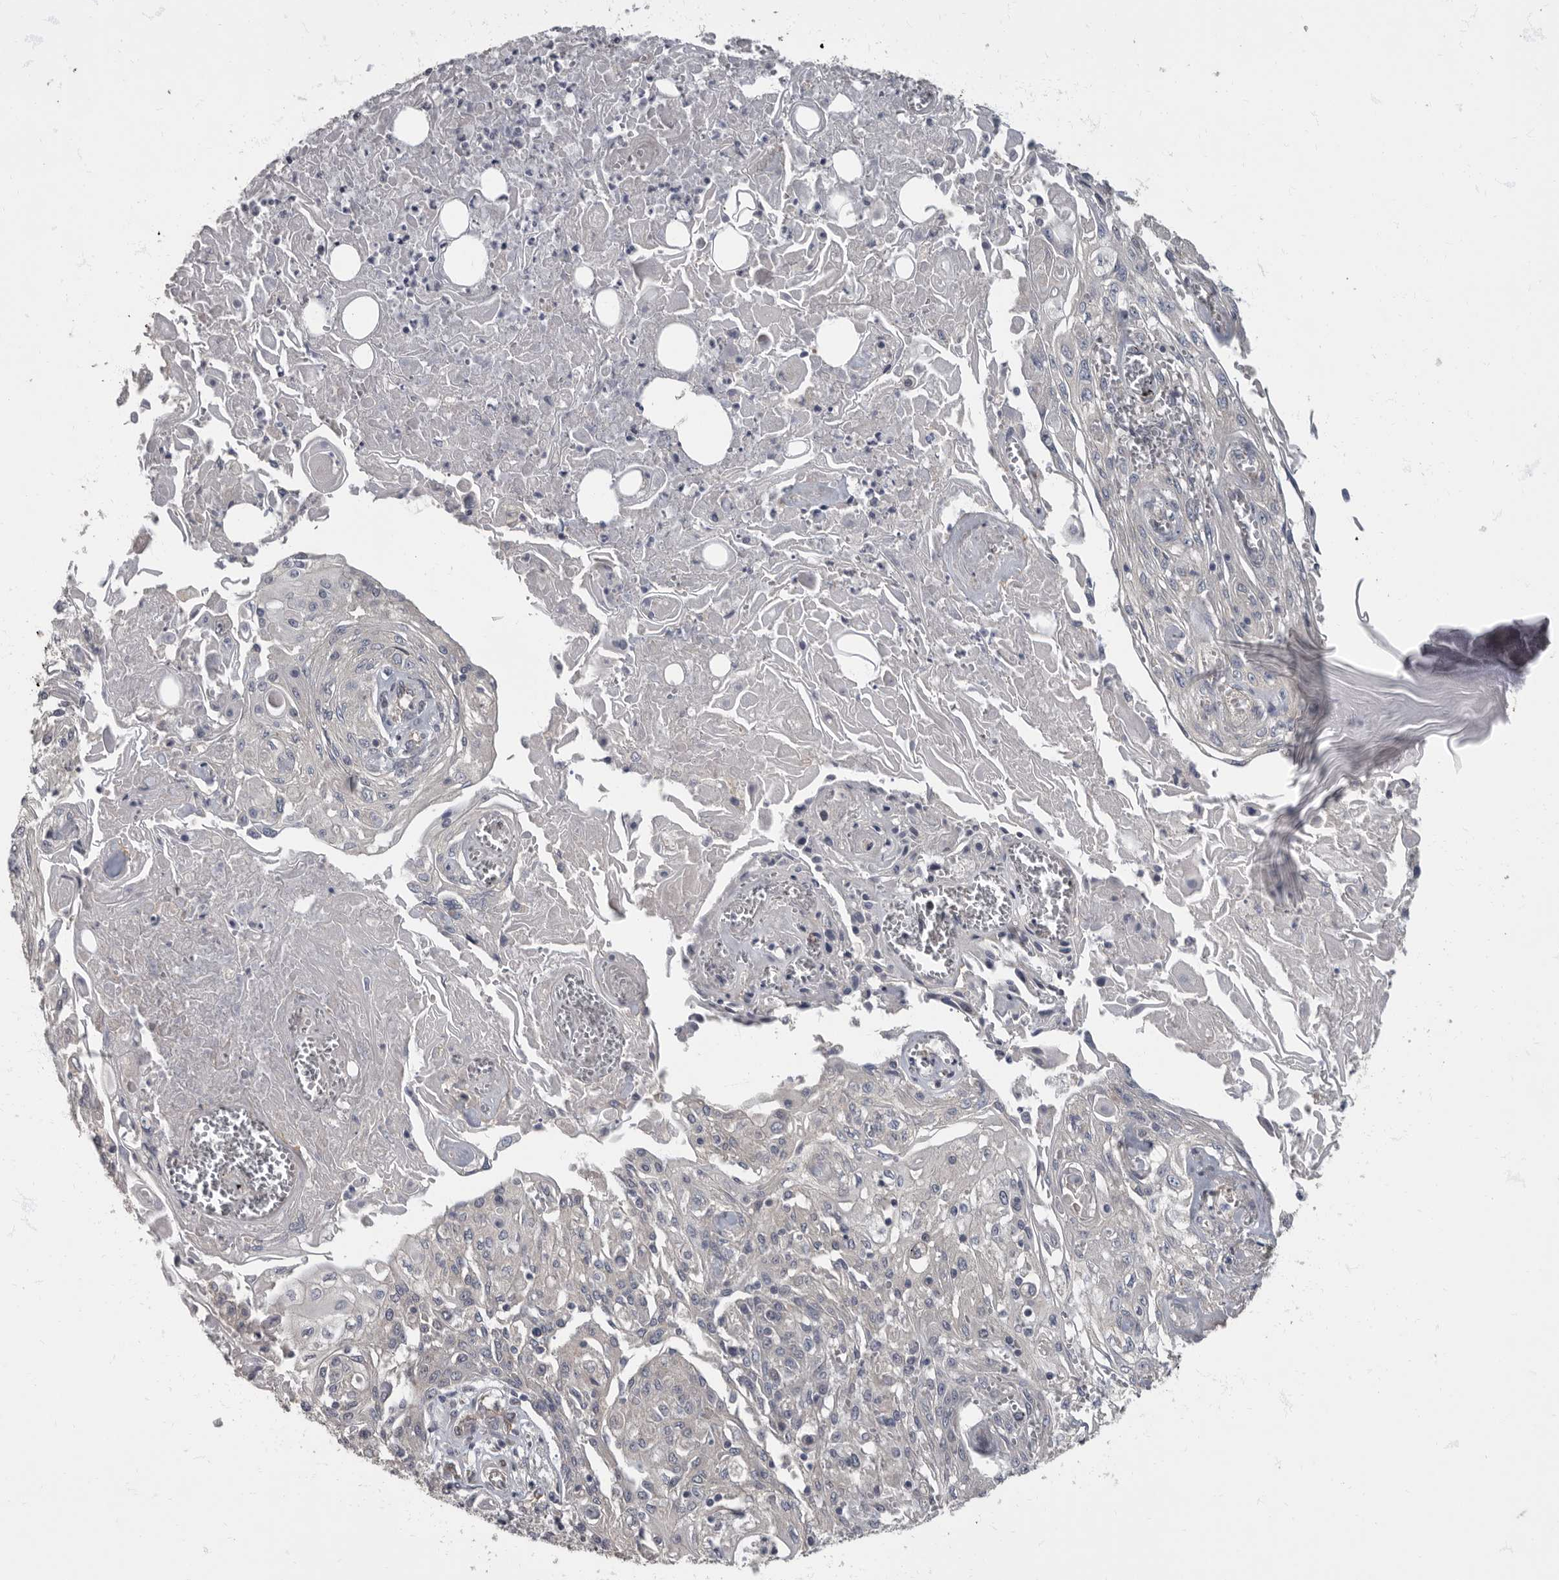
{"staining": {"intensity": "negative", "quantity": "none", "location": "none"}, "tissue": "skin cancer", "cell_type": "Tumor cells", "image_type": "cancer", "snomed": [{"axis": "morphology", "description": "Squamous cell carcinoma, NOS"}, {"axis": "morphology", "description": "Squamous cell carcinoma, metastatic, NOS"}, {"axis": "topography", "description": "Skin"}, {"axis": "topography", "description": "Lymph node"}], "caption": "This is an immunohistochemistry (IHC) histopathology image of human metastatic squamous cell carcinoma (skin). There is no staining in tumor cells.", "gene": "PDK1", "patient": {"sex": "male", "age": 75}}